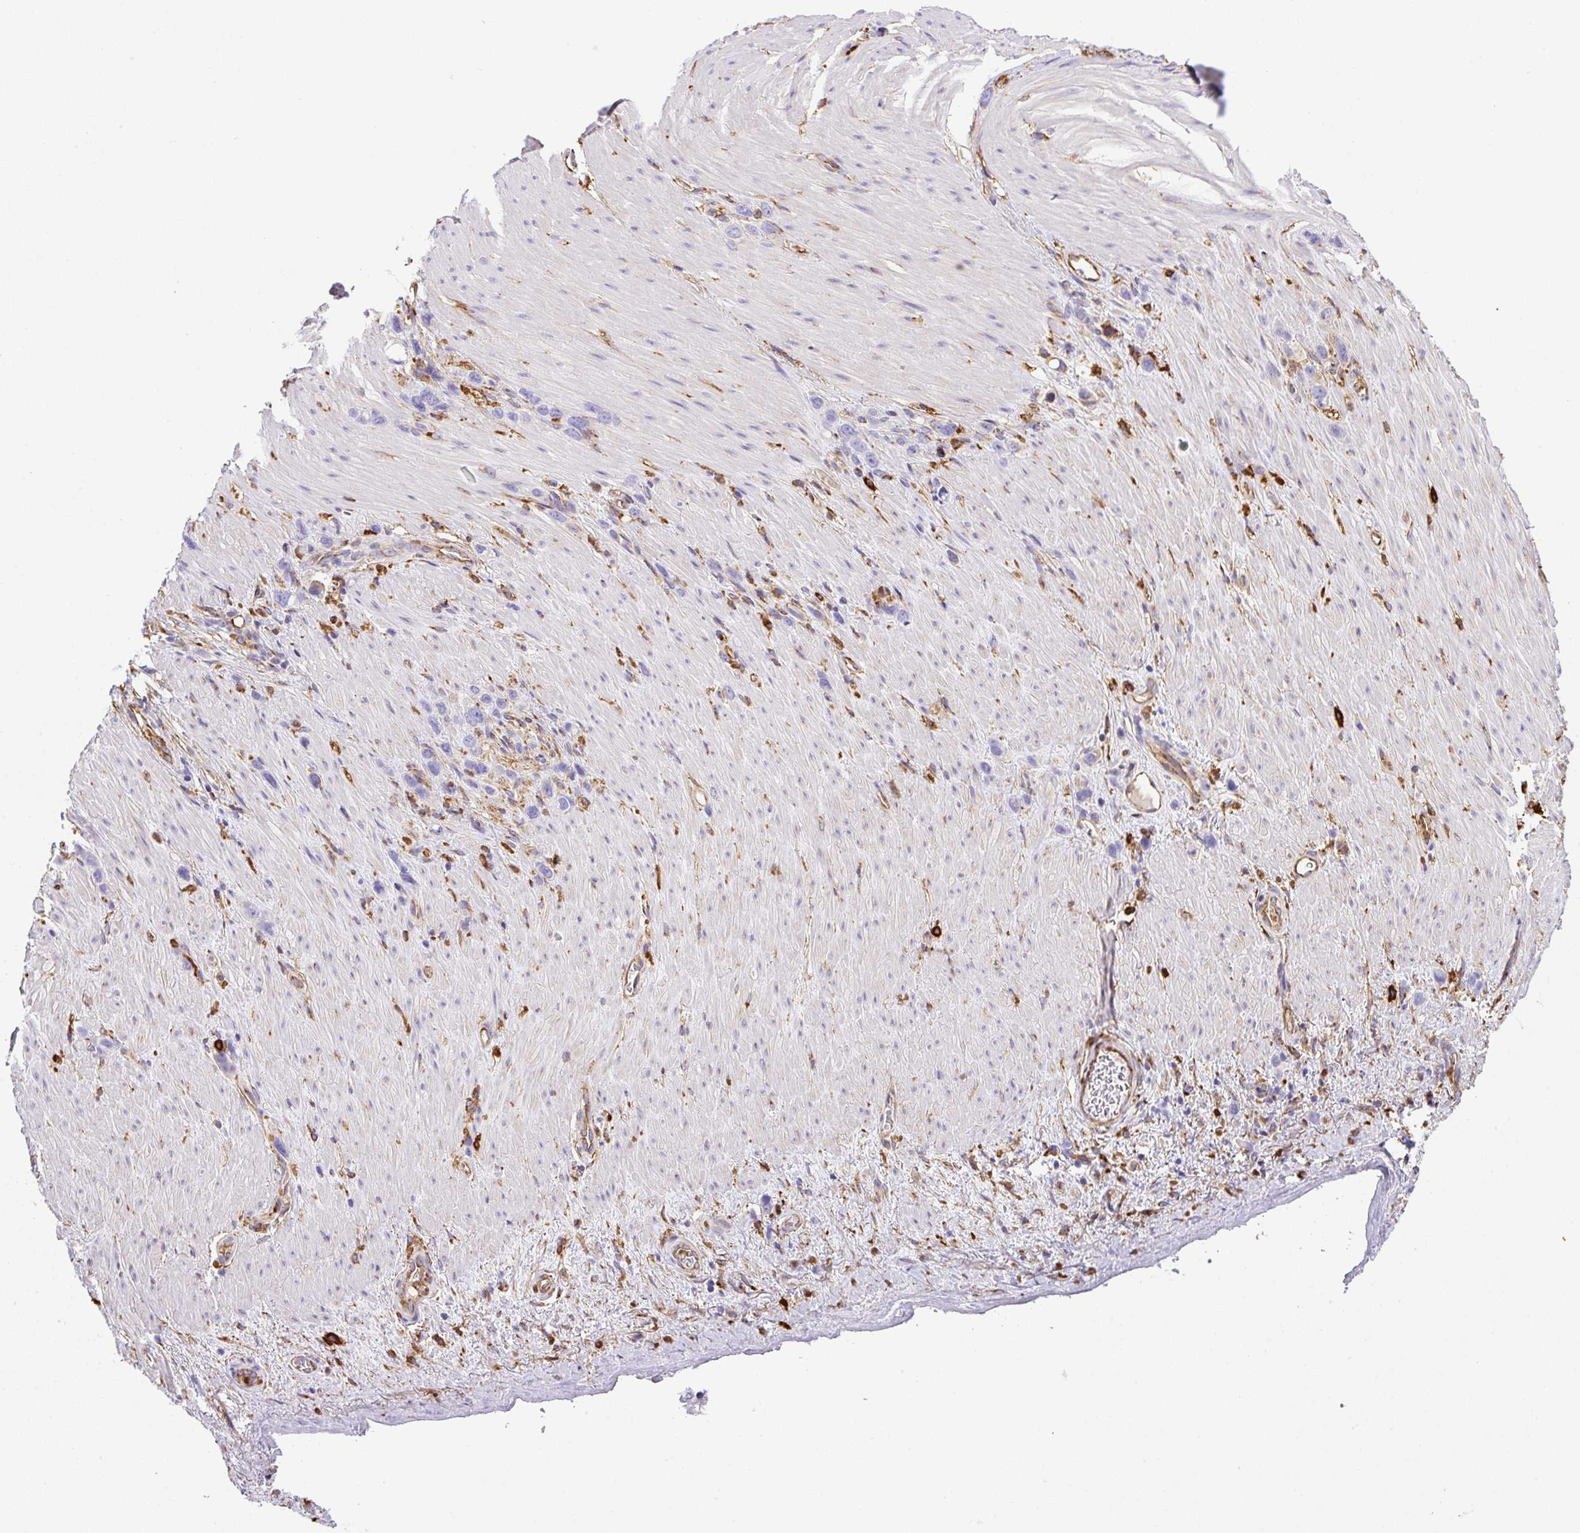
{"staining": {"intensity": "negative", "quantity": "none", "location": "none"}, "tissue": "stomach cancer", "cell_type": "Tumor cells", "image_type": "cancer", "snomed": [{"axis": "morphology", "description": "Adenocarcinoma, NOS"}, {"axis": "topography", "description": "Stomach"}], "caption": "High power microscopy micrograph of an IHC image of stomach adenocarcinoma, revealing no significant positivity in tumor cells. Brightfield microscopy of immunohistochemistry (IHC) stained with DAB (brown) and hematoxylin (blue), captured at high magnification.", "gene": "MAGEB5", "patient": {"sex": "female", "age": 65}}